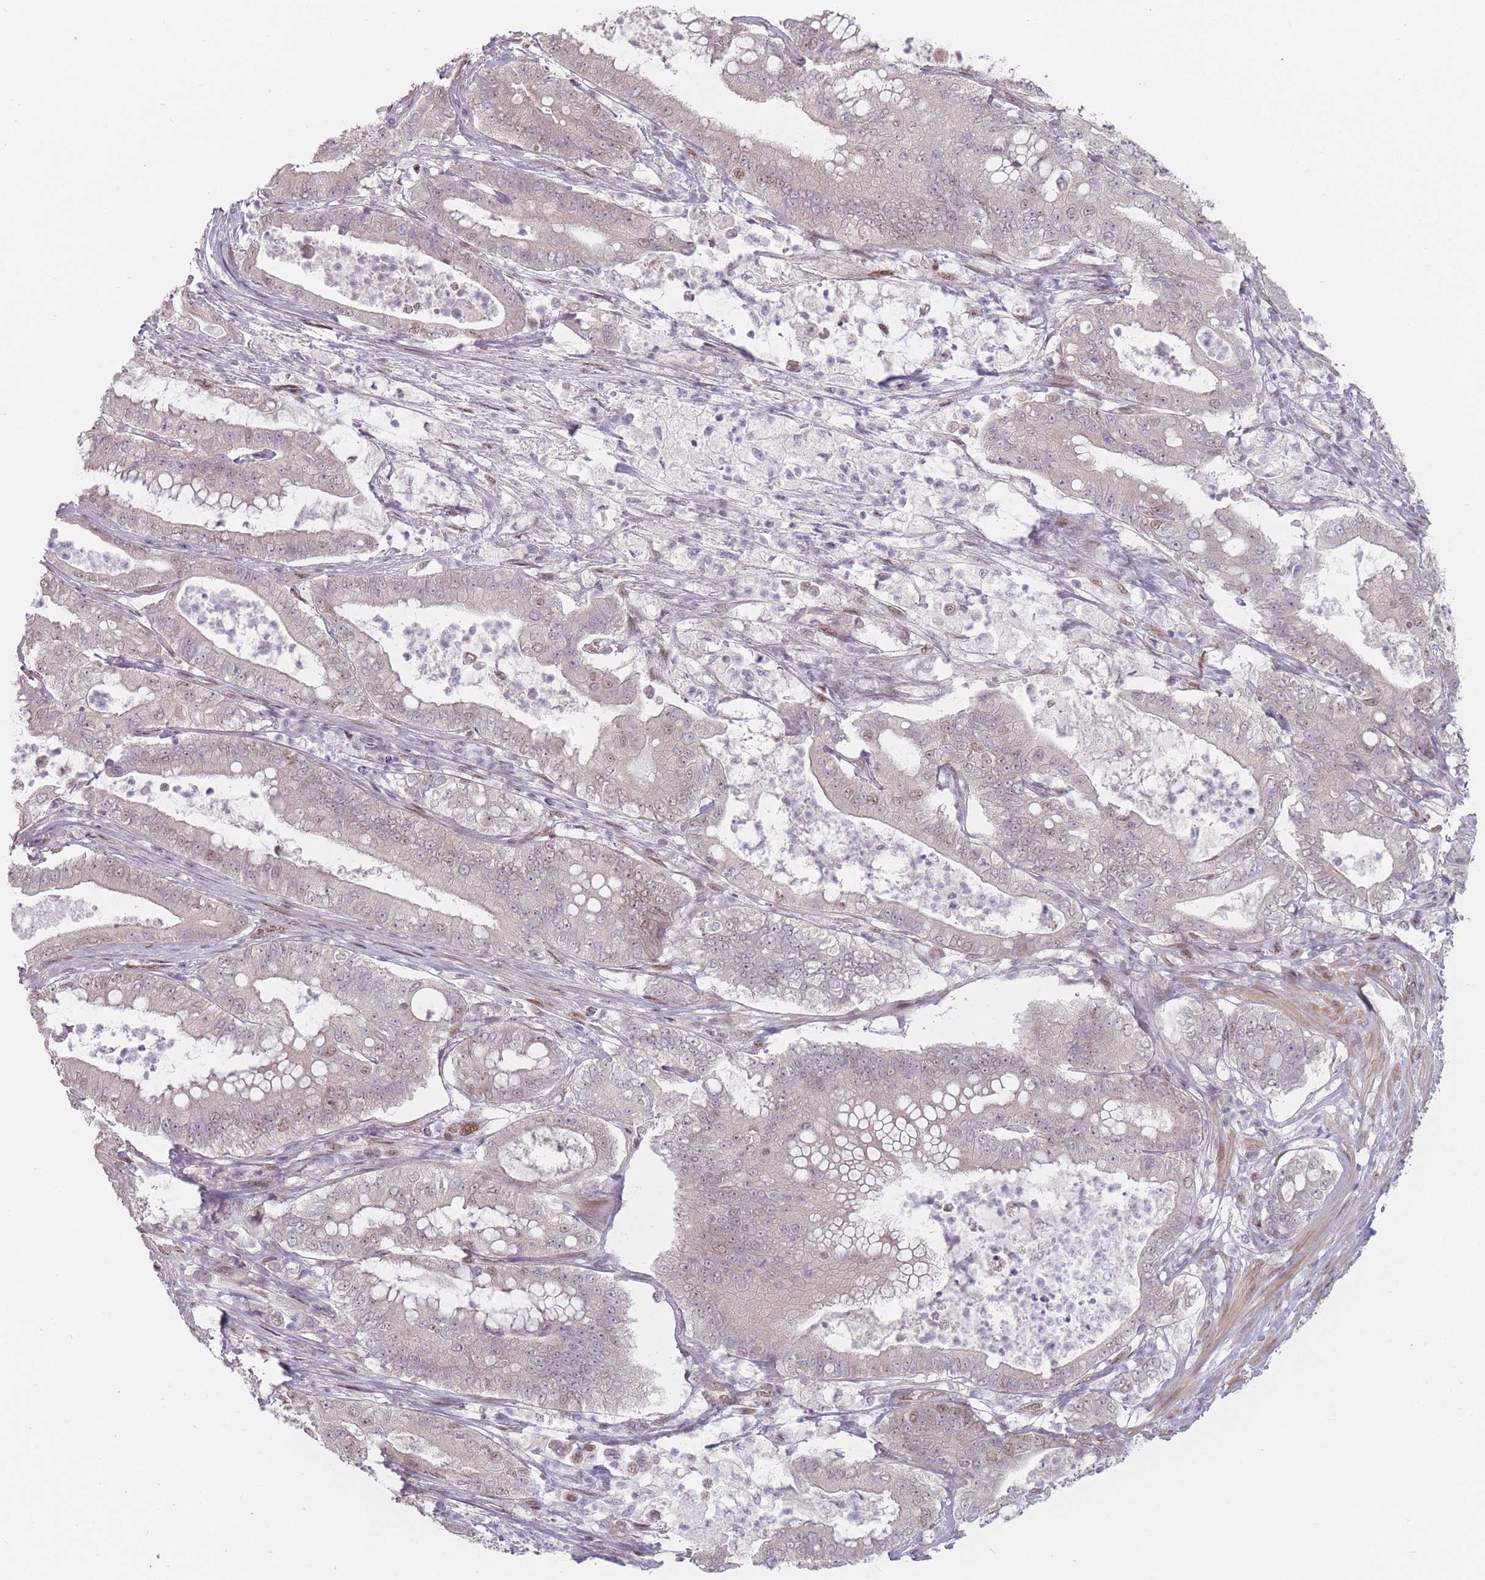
{"staining": {"intensity": "weak", "quantity": "<25%", "location": "nuclear"}, "tissue": "pancreatic cancer", "cell_type": "Tumor cells", "image_type": "cancer", "snomed": [{"axis": "morphology", "description": "Adenocarcinoma, NOS"}, {"axis": "topography", "description": "Pancreas"}], "caption": "Immunohistochemical staining of pancreatic cancer (adenocarcinoma) reveals no significant staining in tumor cells.", "gene": "SH3BGRL2", "patient": {"sex": "male", "age": 71}}